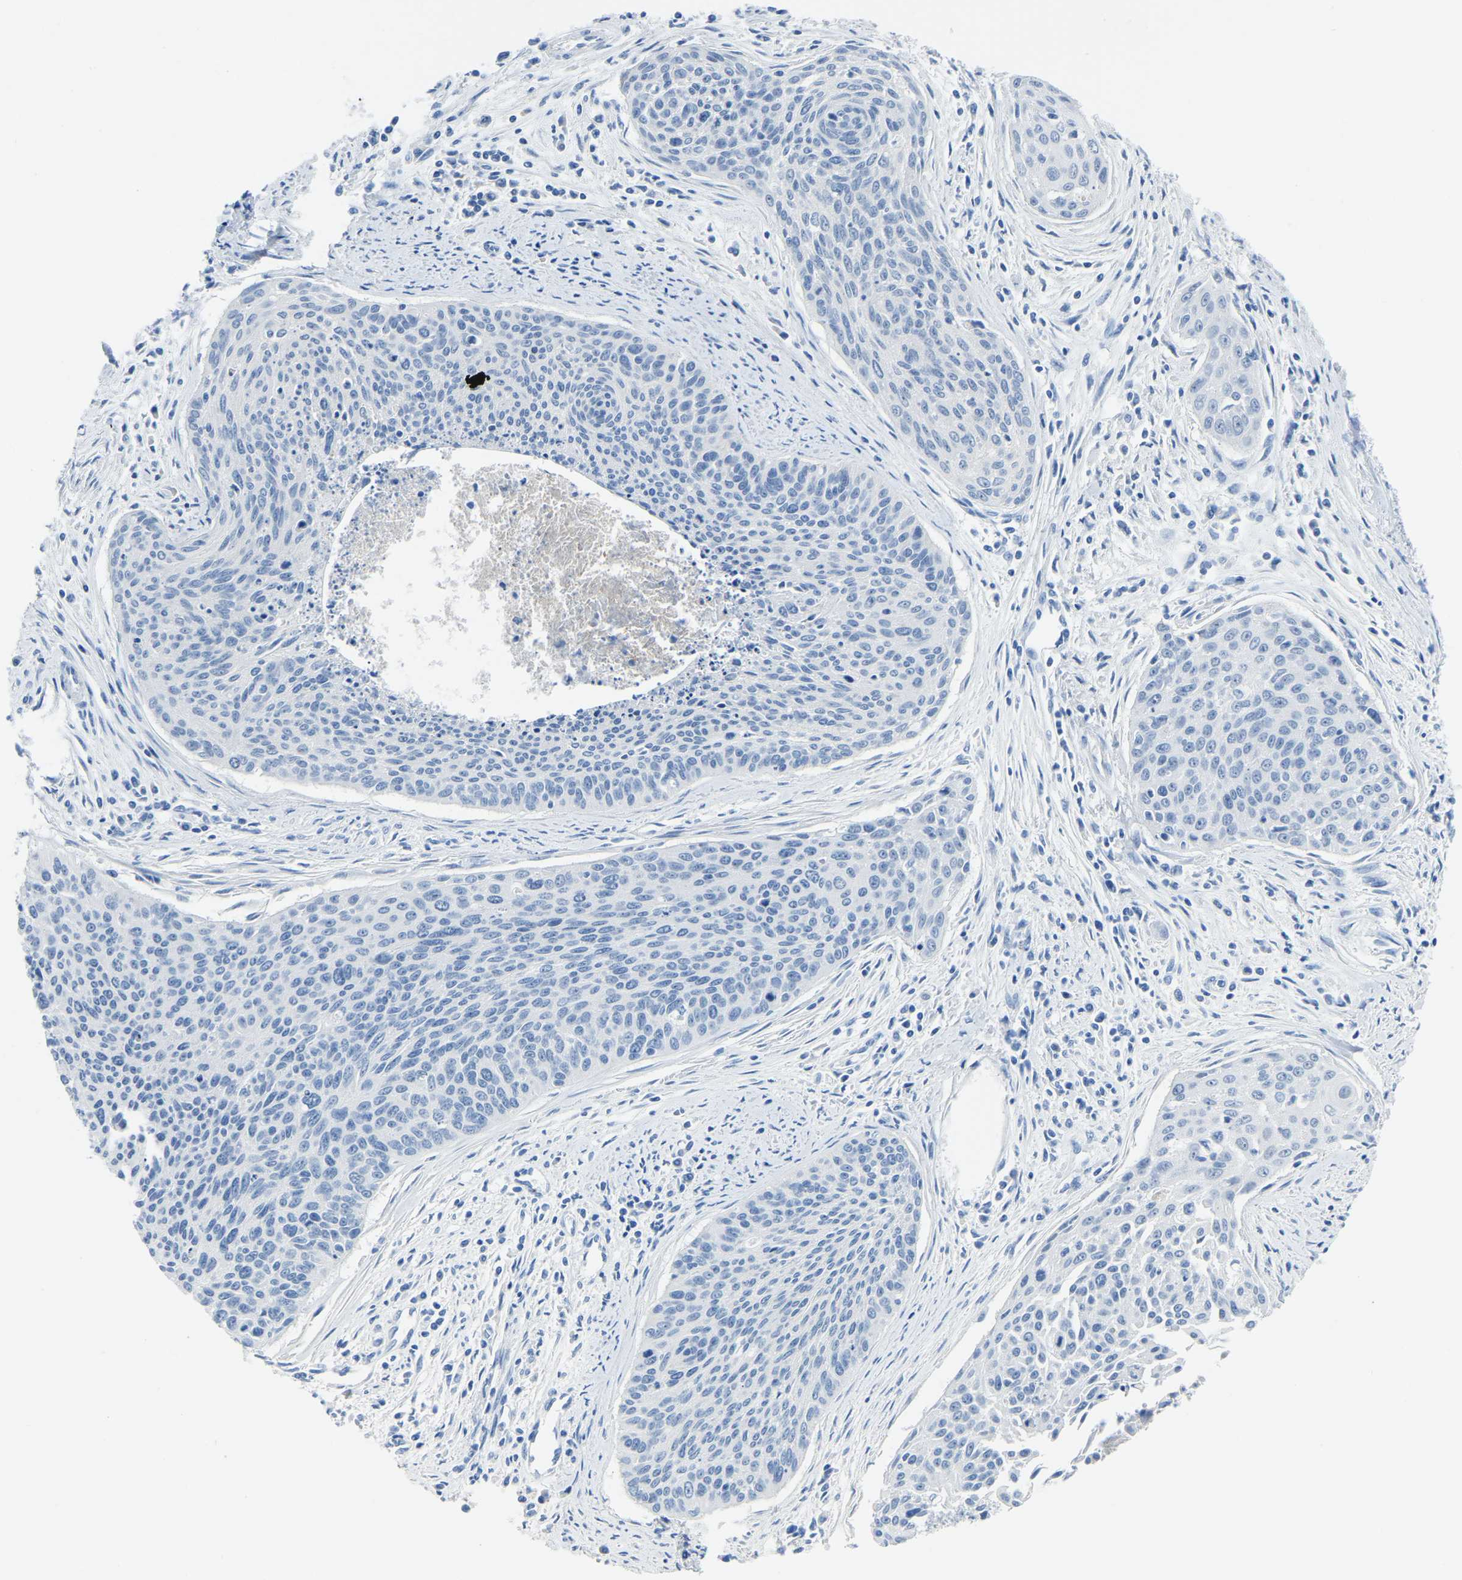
{"staining": {"intensity": "negative", "quantity": "none", "location": "none"}, "tissue": "cervical cancer", "cell_type": "Tumor cells", "image_type": "cancer", "snomed": [{"axis": "morphology", "description": "Squamous cell carcinoma, NOS"}, {"axis": "topography", "description": "Cervix"}], "caption": "IHC histopathology image of neoplastic tissue: human squamous cell carcinoma (cervical) stained with DAB exhibits no significant protein positivity in tumor cells.", "gene": "ETFA", "patient": {"sex": "female", "age": 55}}